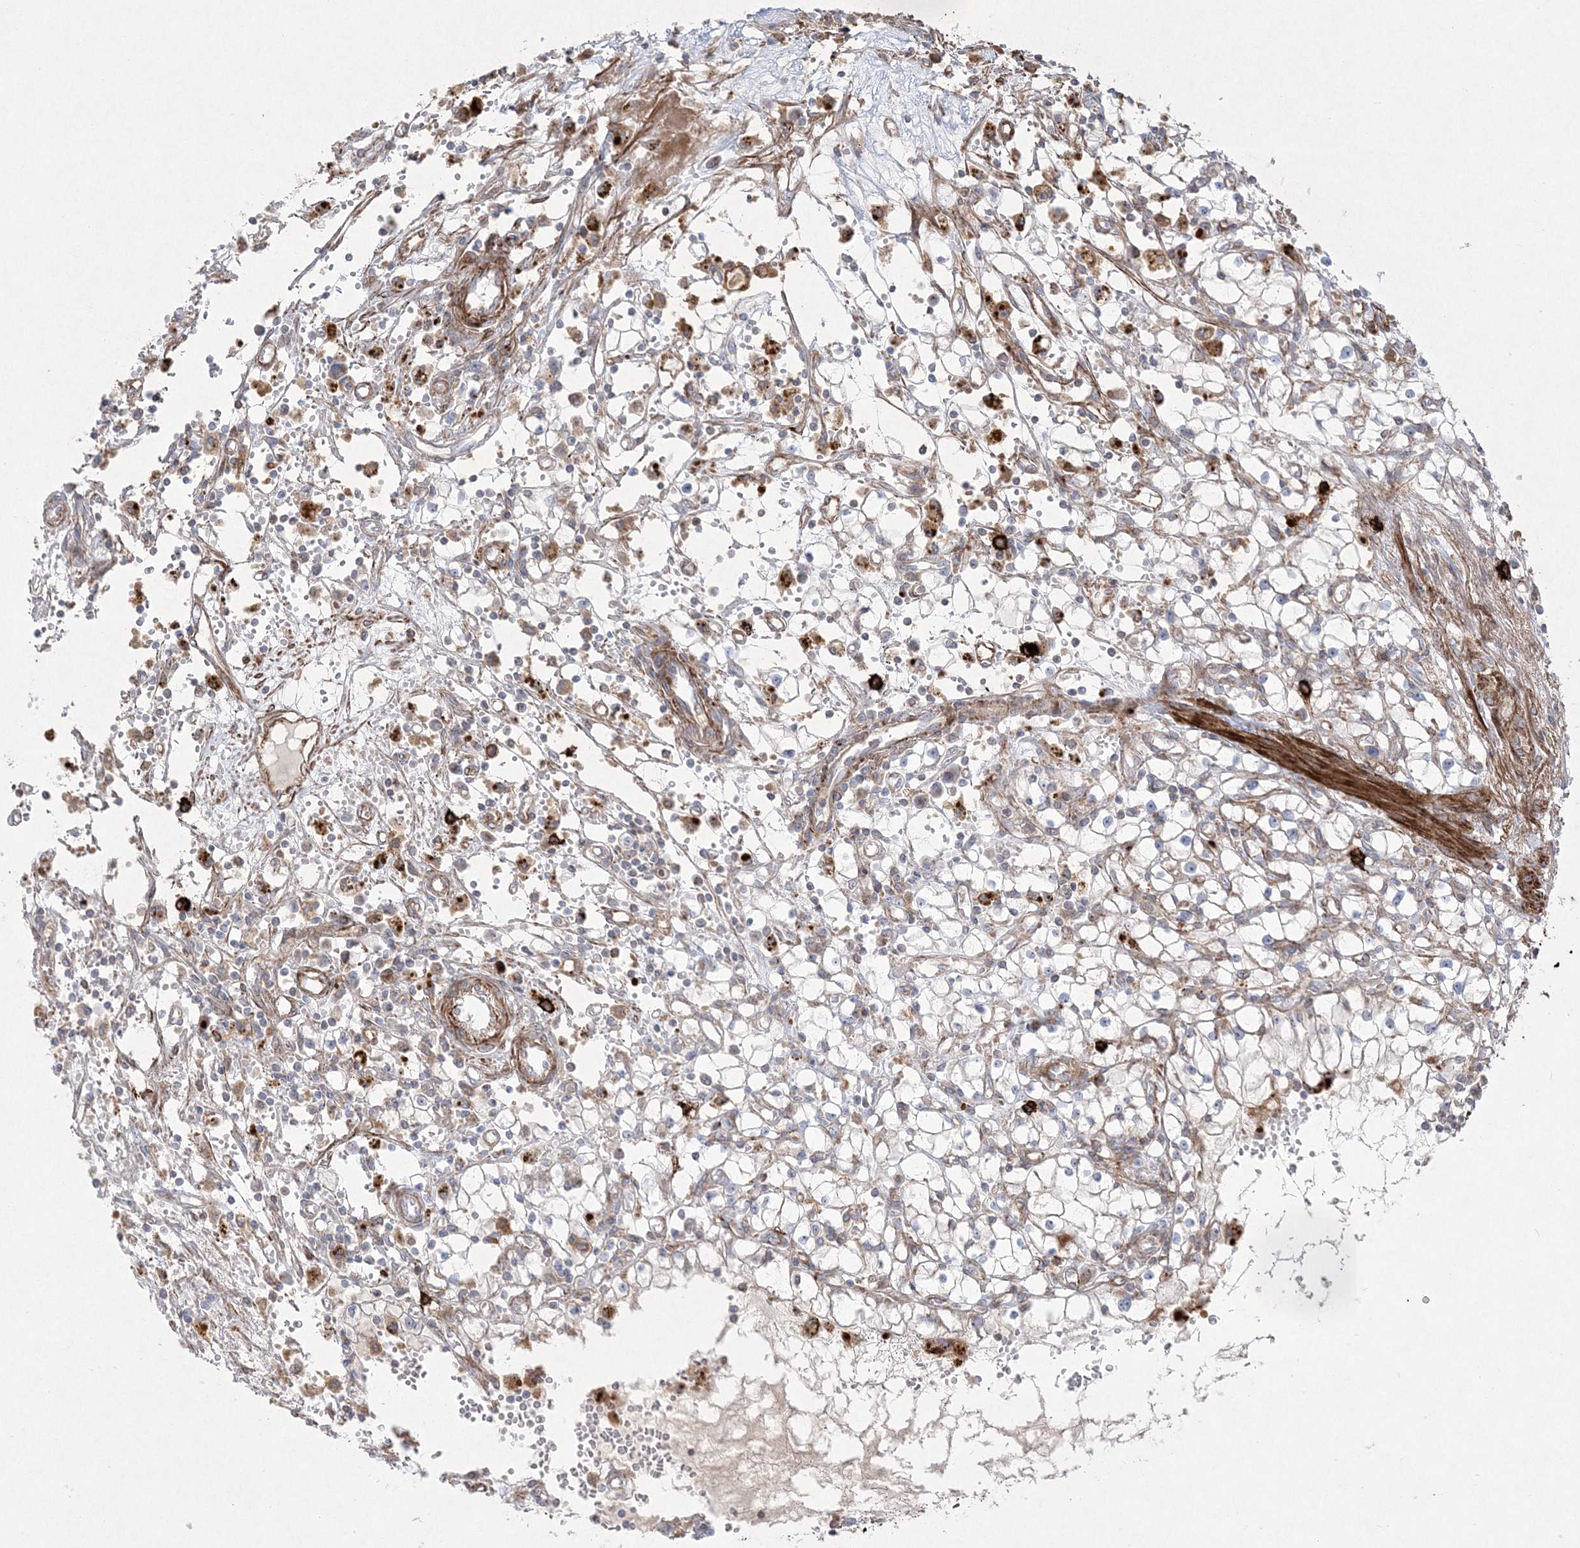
{"staining": {"intensity": "weak", "quantity": "<25%", "location": "cytoplasmic/membranous"}, "tissue": "renal cancer", "cell_type": "Tumor cells", "image_type": "cancer", "snomed": [{"axis": "morphology", "description": "Adenocarcinoma, NOS"}, {"axis": "topography", "description": "Kidney"}], "caption": "DAB immunohistochemical staining of human renal cancer (adenocarcinoma) exhibits no significant expression in tumor cells.", "gene": "RICTOR", "patient": {"sex": "male", "age": 56}}